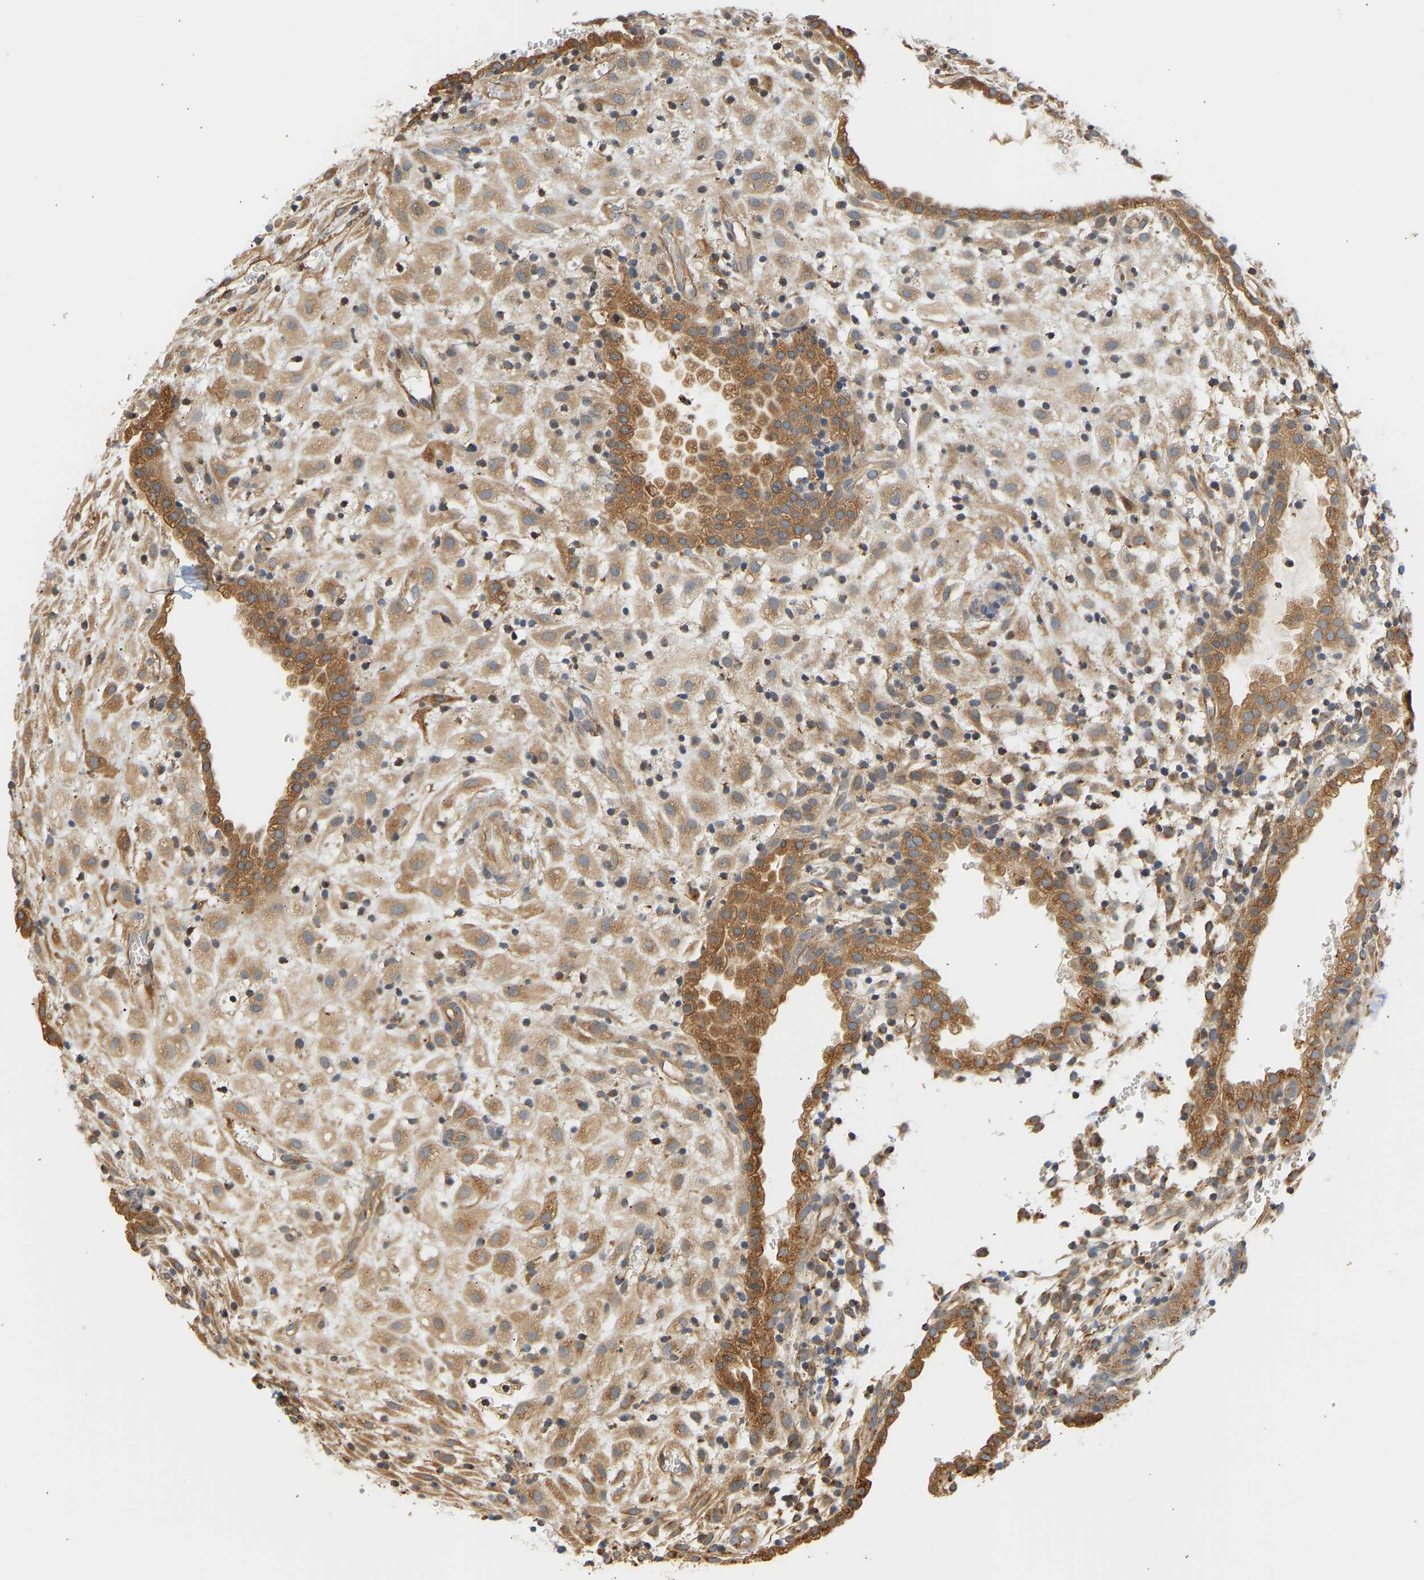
{"staining": {"intensity": "moderate", "quantity": ">75%", "location": "cytoplasmic/membranous"}, "tissue": "placenta", "cell_type": "Decidual cells", "image_type": "normal", "snomed": [{"axis": "morphology", "description": "Normal tissue, NOS"}, {"axis": "topography", "description": "Placenta"}], "caption": "A brown stain highlights moderate cytoplasmic/membranous expression of a protein in decidual cells of benign placenta.", "gene": "CEP57", "patient": {"sex": "female", "age": 18}}